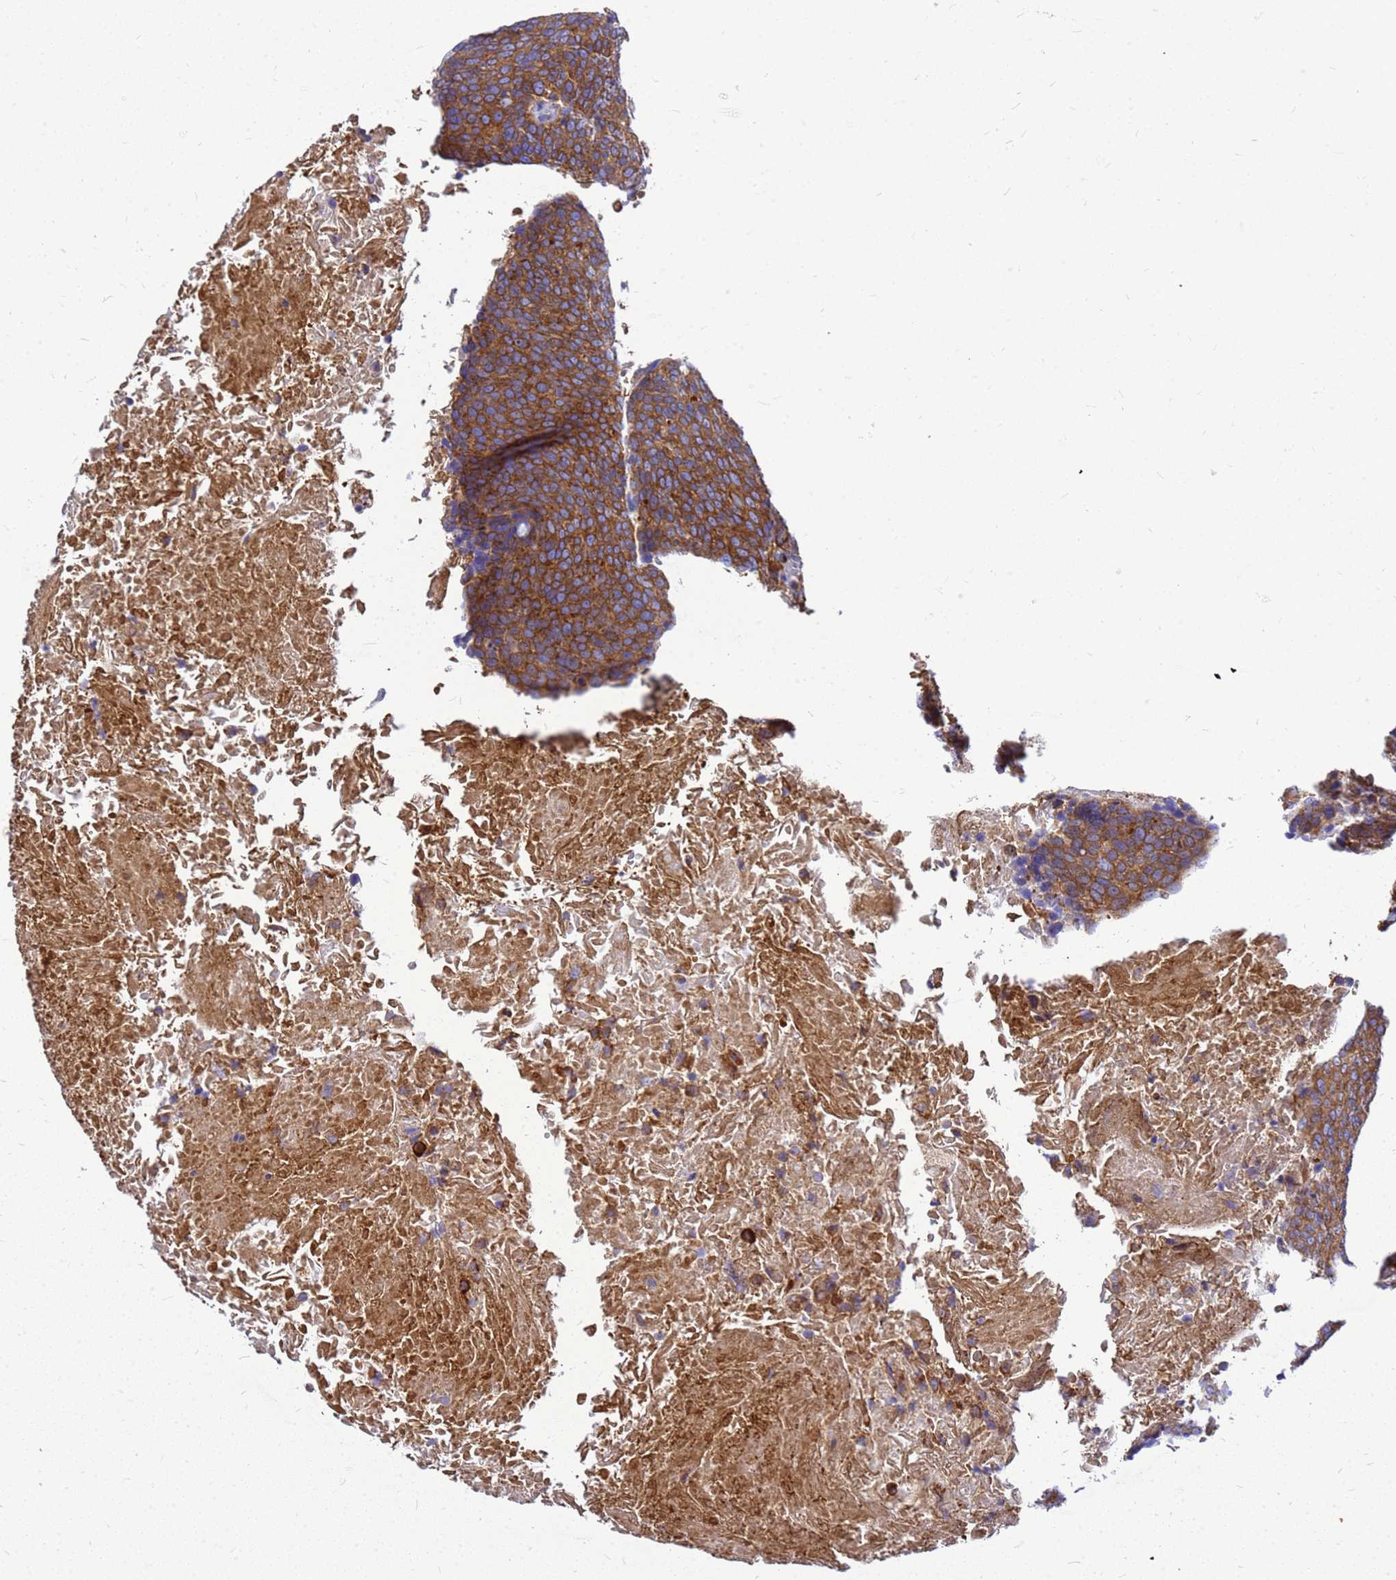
{"staining": {"intensity": "strong", "quantity": ">75%", "location": "cytoplasmic/membranous"}, "tissue": "head and neck cancer", "cell_type": "Tumor cells", "image_type": "cancer", "snomed": [{"axis": "morphology", "description": "Squamous cell carcinoma, NOS"}, {"axis": "morphology", "description": "Squamous cell carcinoma, metastatic, NOS"}, {"axis": "topography", "description": "Lymph node"}, {"axis": "topography", "description": "Head-Neck"}], "caption": "IHC of human metastatic squamous cell carcinoma (head and neck) displays high levels of strong cytoplasmic/membranous positivity in about >75% of tumor cells.", "gene": "EEF1D", "patient": {"sex": "male", "age": 62}}